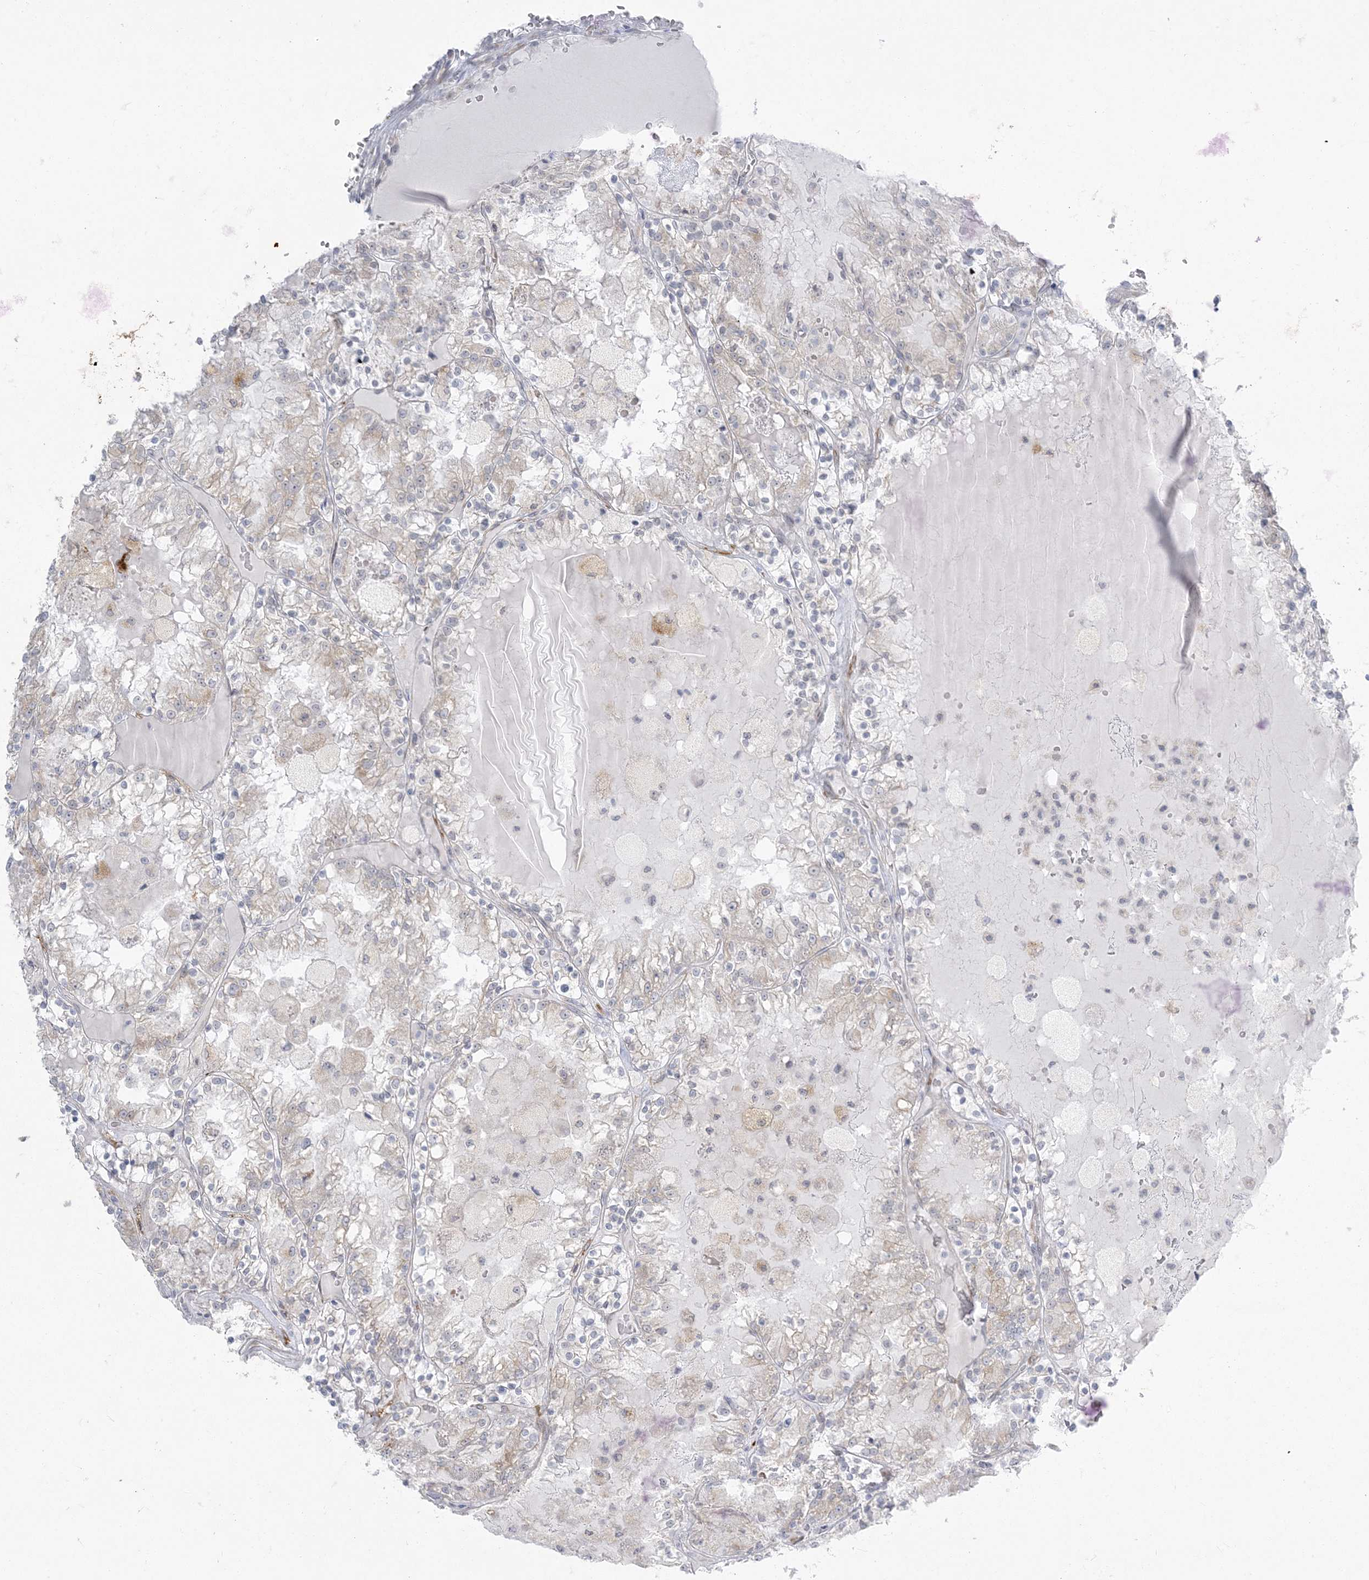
{"staining": {"intensity": "negative", "quantity": "none", "location": "none"}, "tissue": "renal cancer", "cell_type": "Tumor cells", "image_type": "cancer", "snomed": [{"axis": "morphology", "description": "Adenocarcinoma, NOS"}, {"axis": "topography", "description": "Kidney"}], "caption": "A photomicrograph of human renal cancer is negative for staining in tumor cells.", "gene": "ZC3H6", "patient": {"sex": "female", "age": 56}}